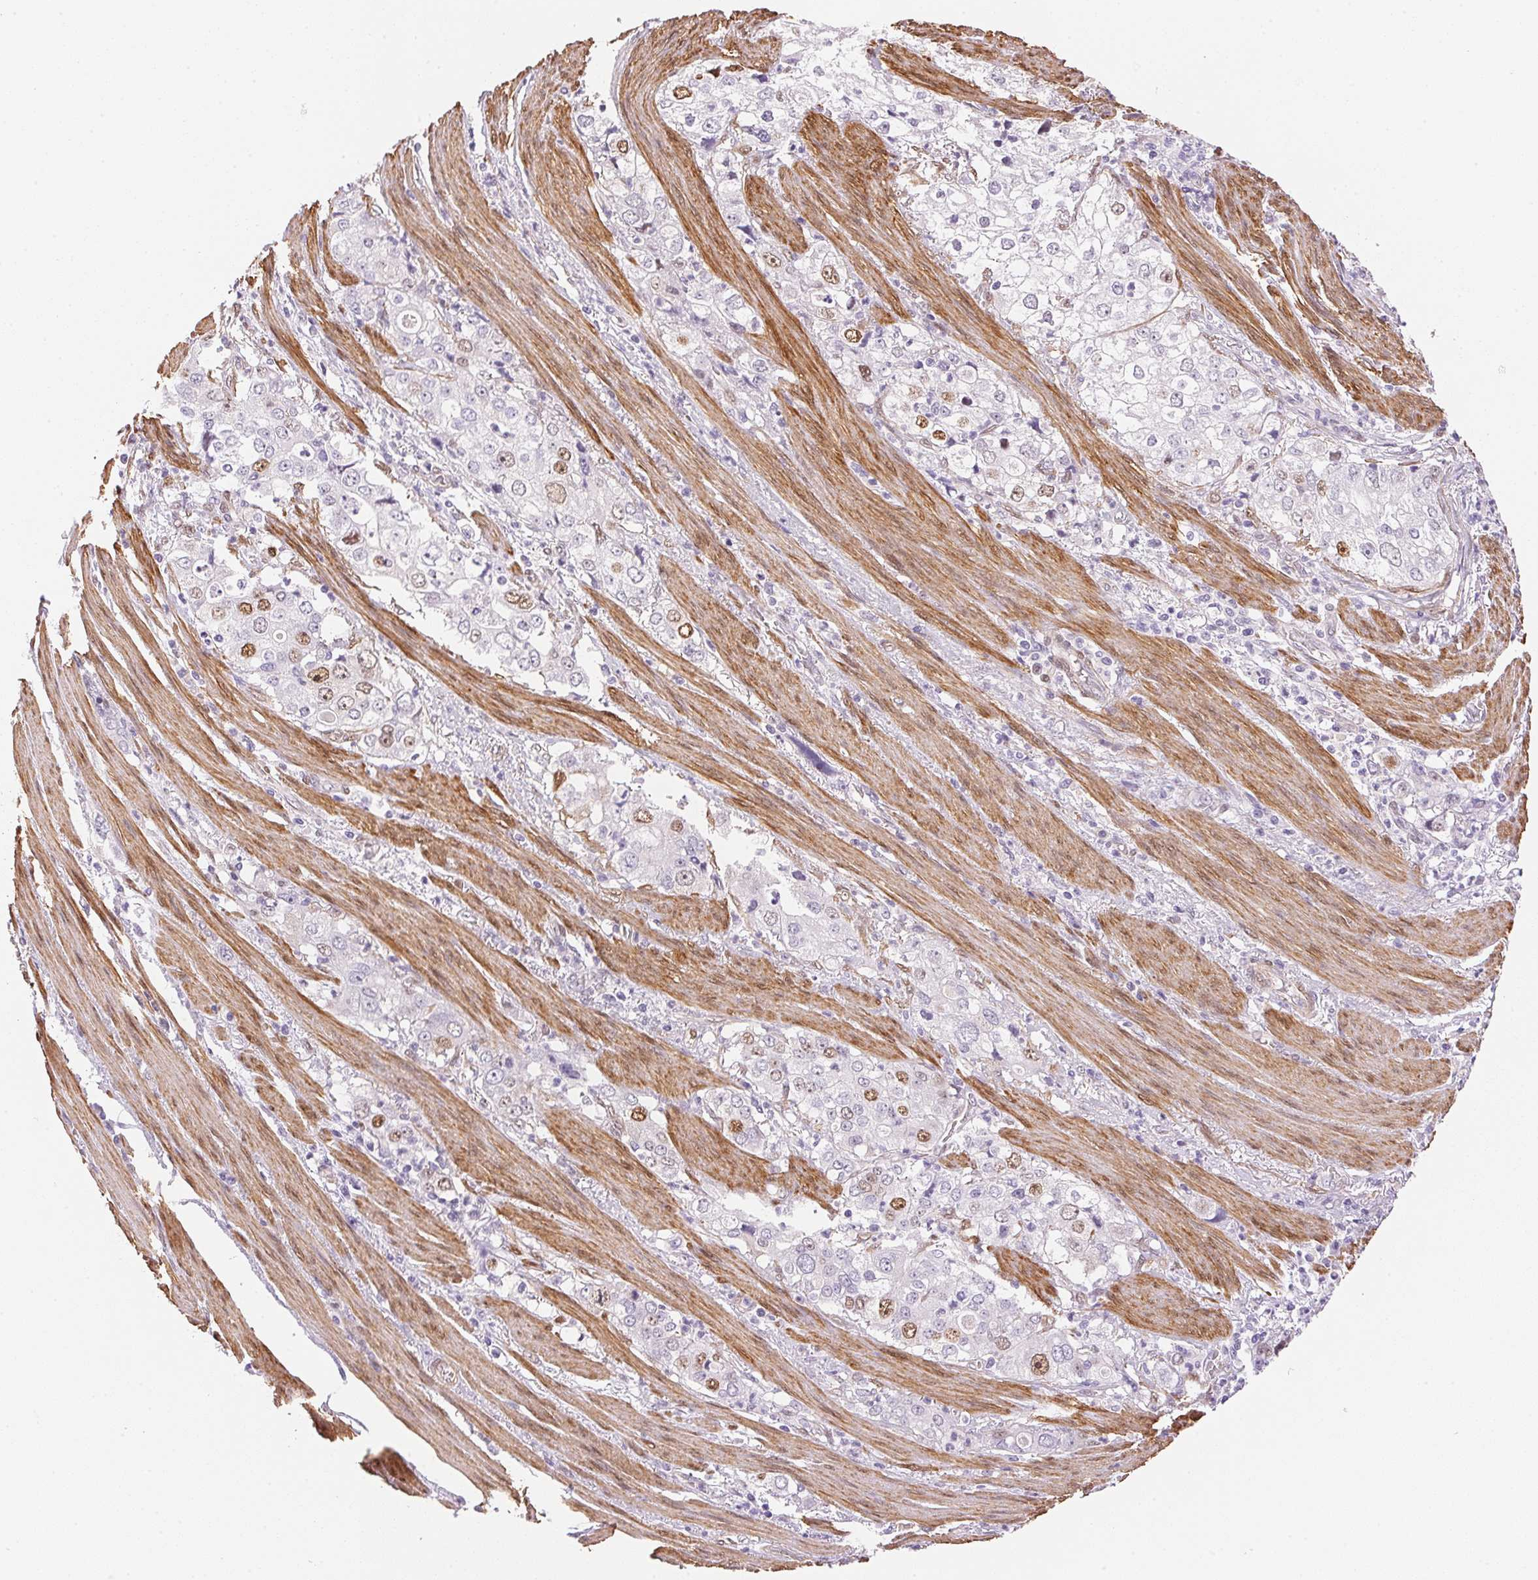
{"staining": {"intensity": "moderate", "quantity": "<25%", "location": "nuclear"}, "tissue": "stomach cancer", "cell_type": "Tumor cells", "image_type": "cancer", "snomed": [{"axis": "morphology", "description": "Adenocarcinoma, NOS"}, {"axis": "topography", "description": "Stomach, upper"}], "caption": "Stomach cancer tissue shows moderate nuclear staining in approximately <25% of tumor cells", "gene": "SMTN", "patient": {"sex": "male", "age": 75}}